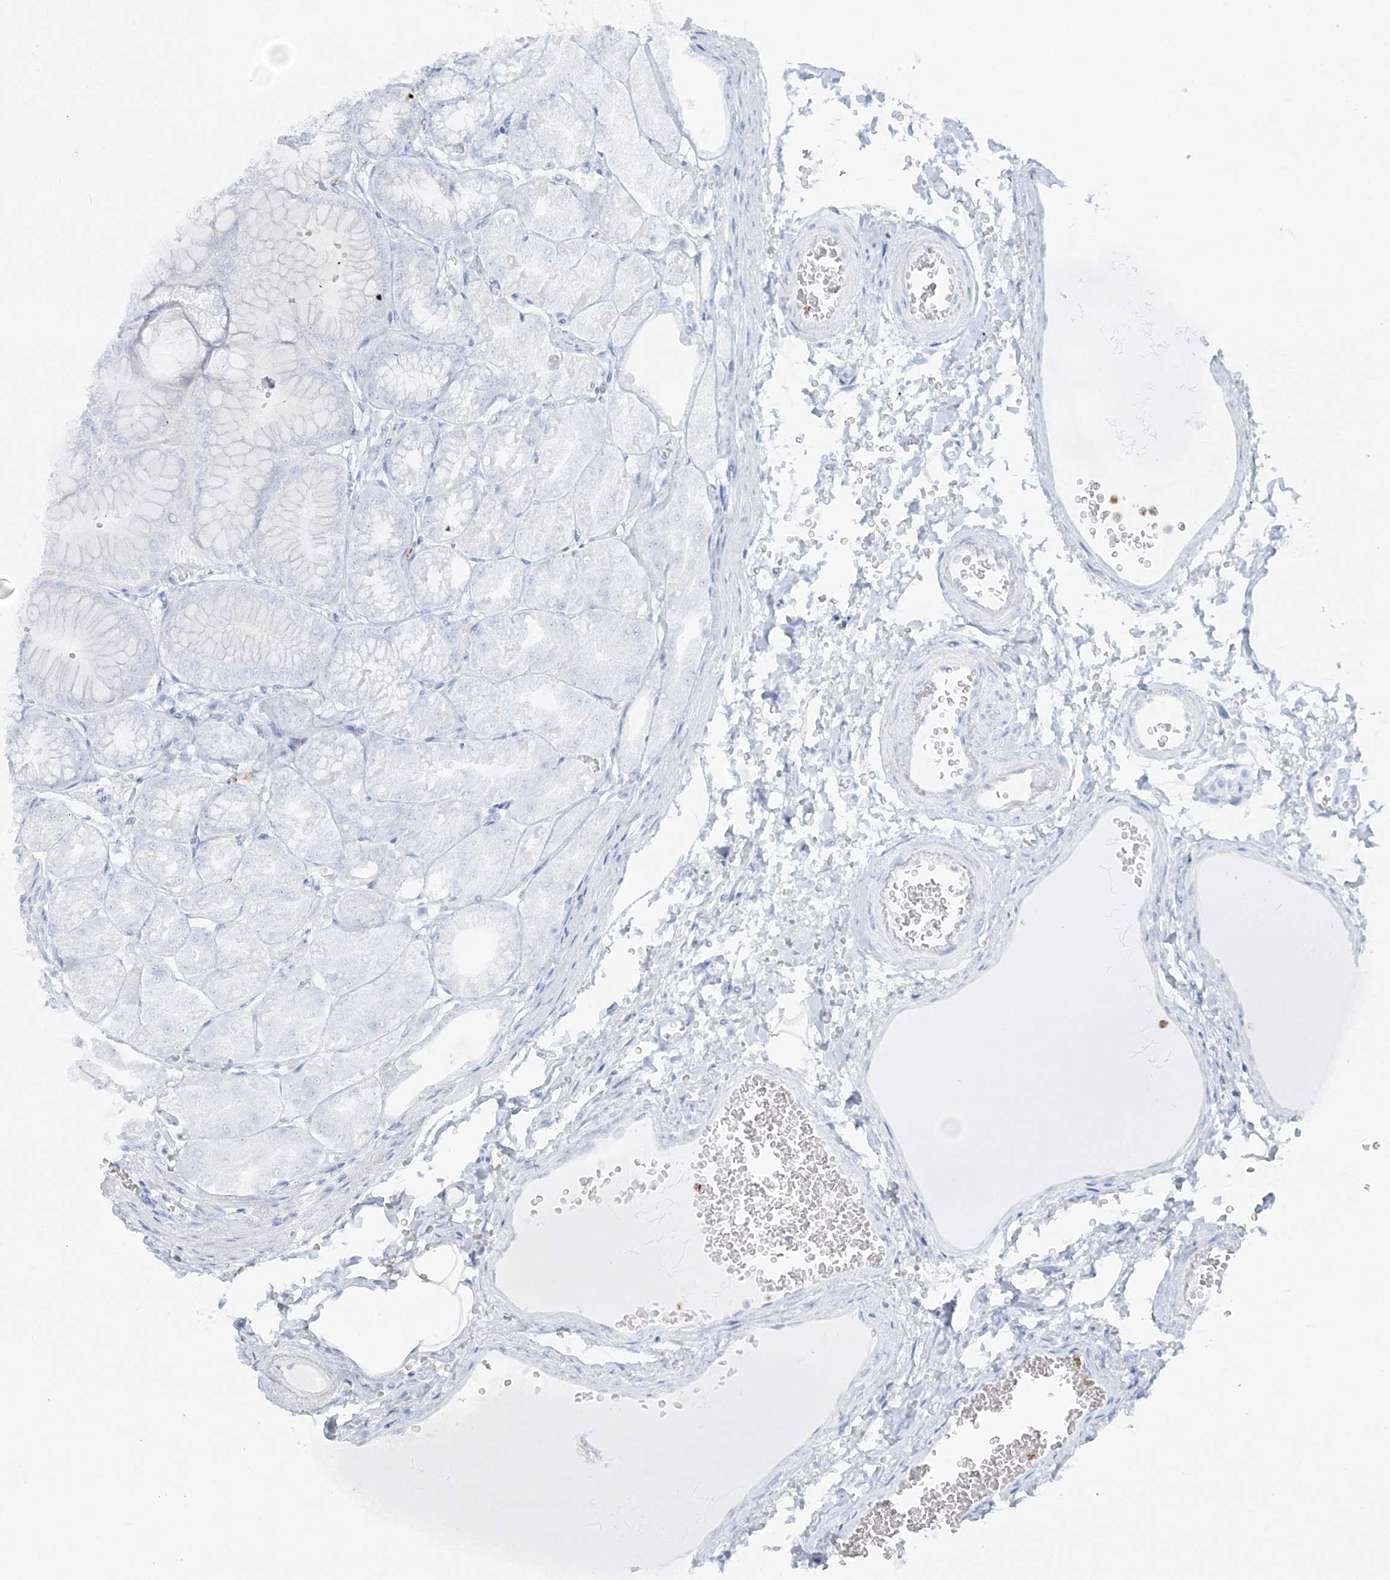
{"staining": {"intensity": "negative", "quantity": "none", "location": "none"}, "tissue": "stomach", "cell_type": "Glandular cells", "image_type": "normal", "snomed": [{"axis": "morphology", "description": "Normal tissue, NOS"}, {"axis": "topography", "description": "Stomach, lower"}], "caption": "Immunohistochemistry photomicrograph of benign human stomach stained for a protein (brown), which shows no staining in glandular cells. (Immunohistochemistry (ihc), brightfield microscopy, high magnification).", "gene": "CCNJ", "patient": {"sex": "male", "age": 71}}